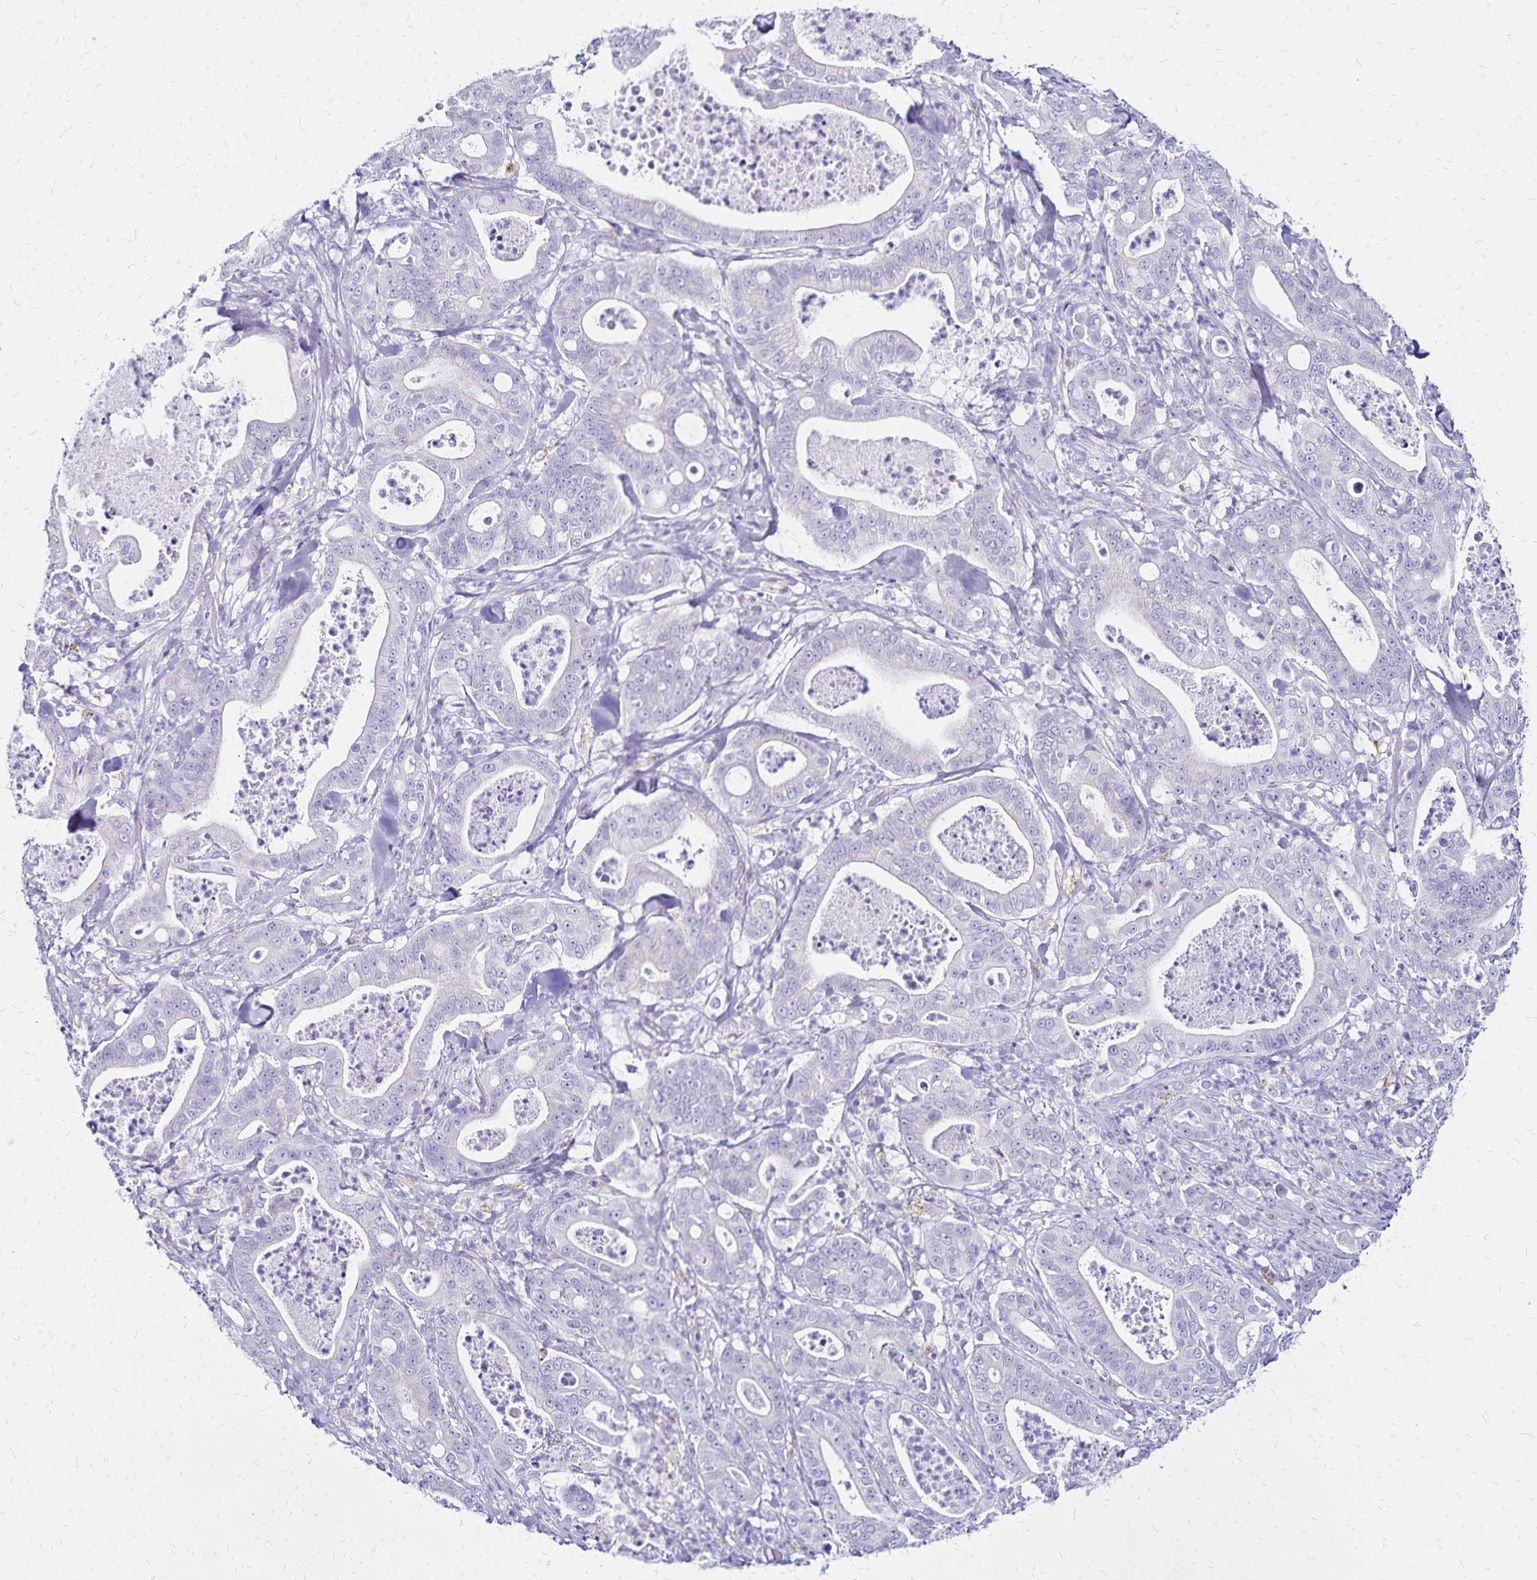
{"staining": {"intensity": "negative", "quantity": "none", "location": "none"}, "tissue": "pancreatic cancer", "cell_type": "Tumor cells", "image_type": "cancer", "snomed": [{"axis": "morphology", "description": "Adenocarcinoma, NOS"}, {"axis": "topography", "description": "Pancreas"}], "caption": "The histopathology image demonstrates no significant staining in tumor cells of adenocarcinoma (pancreatic).", "gene": "LIN28B", "patient": {"sex": "male", "age": 71}}